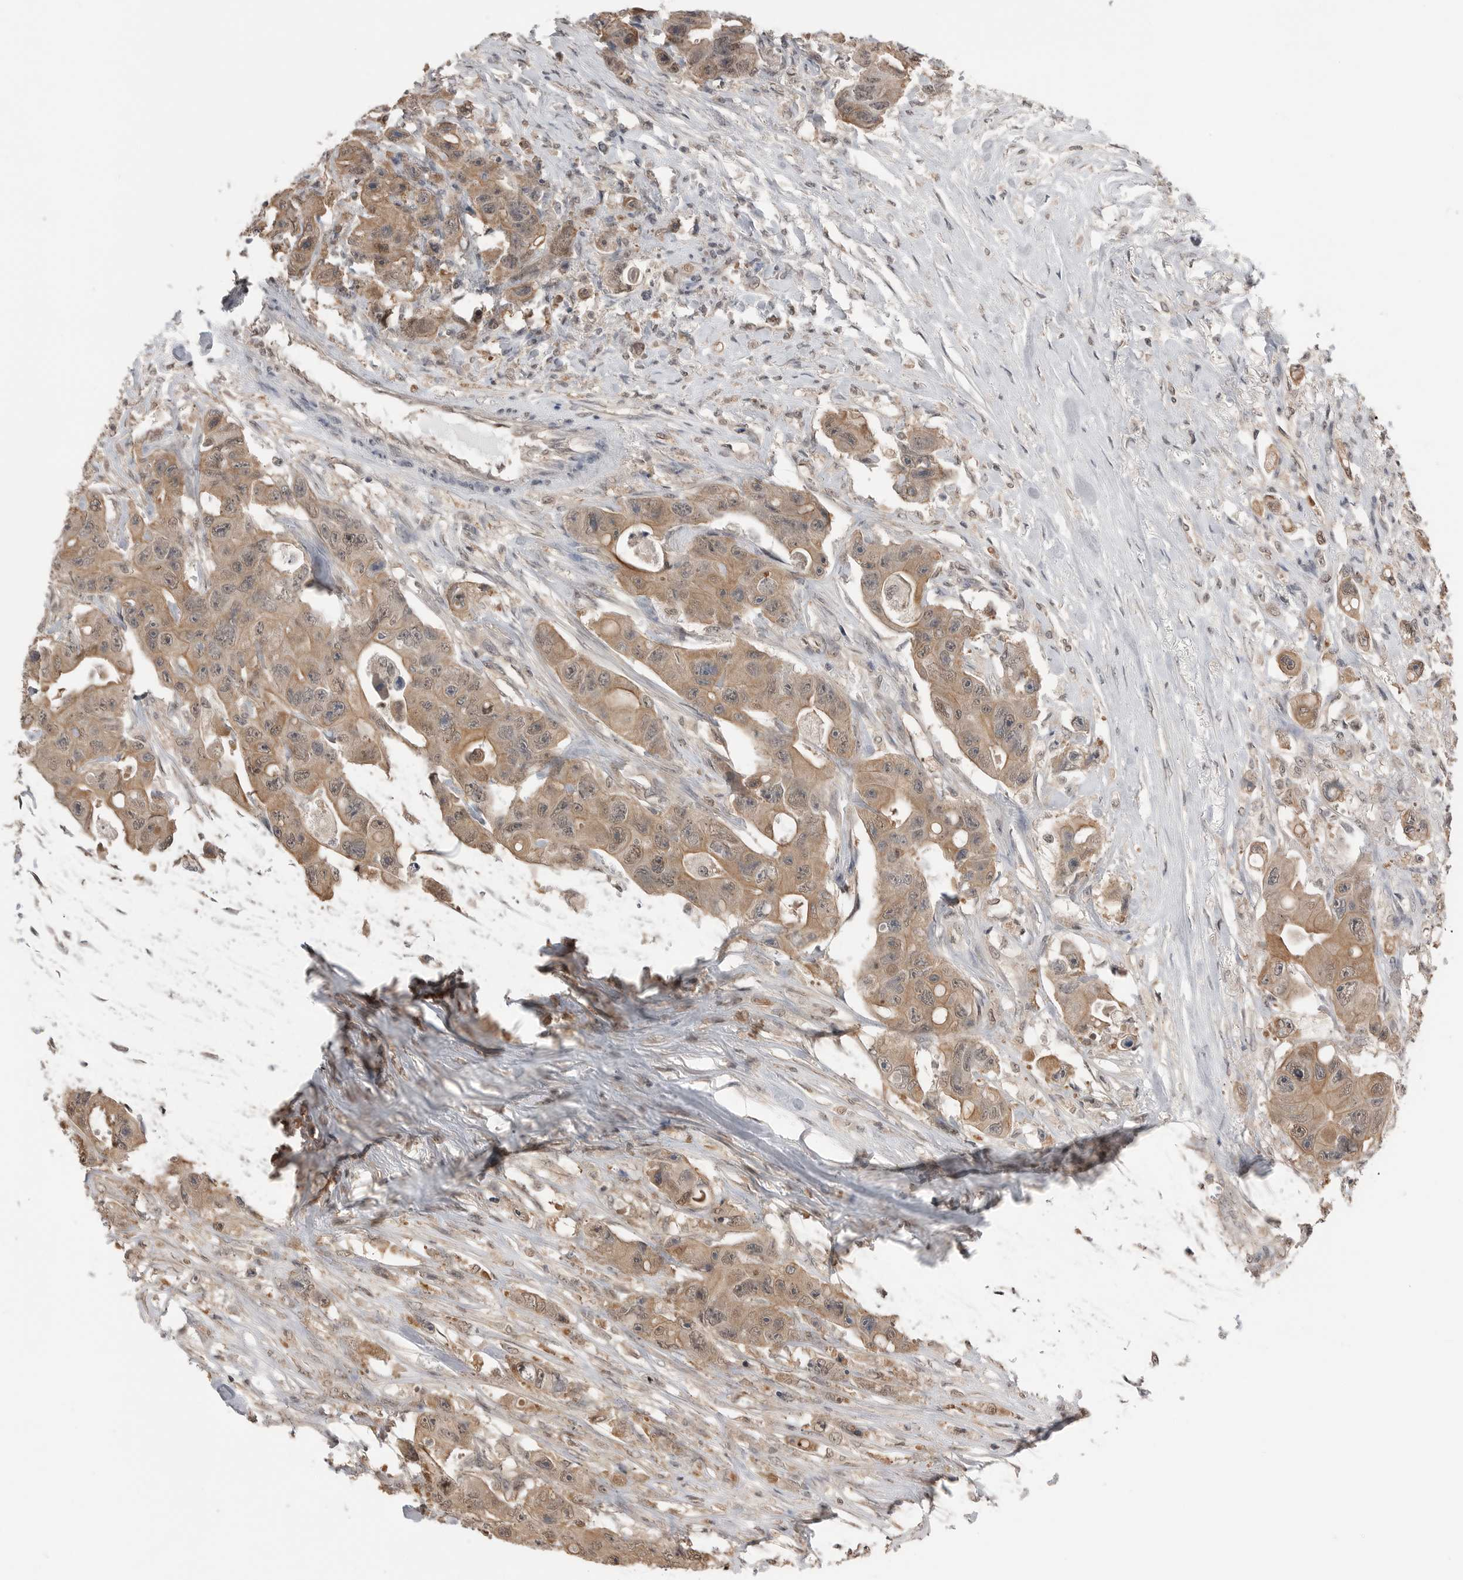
{"staining": {"intensity": "weak", "quantity": ">75%", "location": "cytoplasmic/membranous,nuclear"}, "tissue": "colorectal cancer", "cell_type": "Tumor cells", "image_type": "cancer", "snomed": [{"axis": "morphology", "description": "Adenocarcinoma, NOS"}, {"axis": "topography", "description": "Colon"}], "caption": "Immunohistochemical staining of adenocarcinoma (colorectal) displays low levels of weak cytoplasmic/membranous and nuclear staining in about >75% of tumor cells. (Stains: DAB in brown, nuclei in blue, Microscopy: brightfield microscopy at high magnification).", "gene": "PEAK1", "patient": {"sex": "female", "age": 46}}